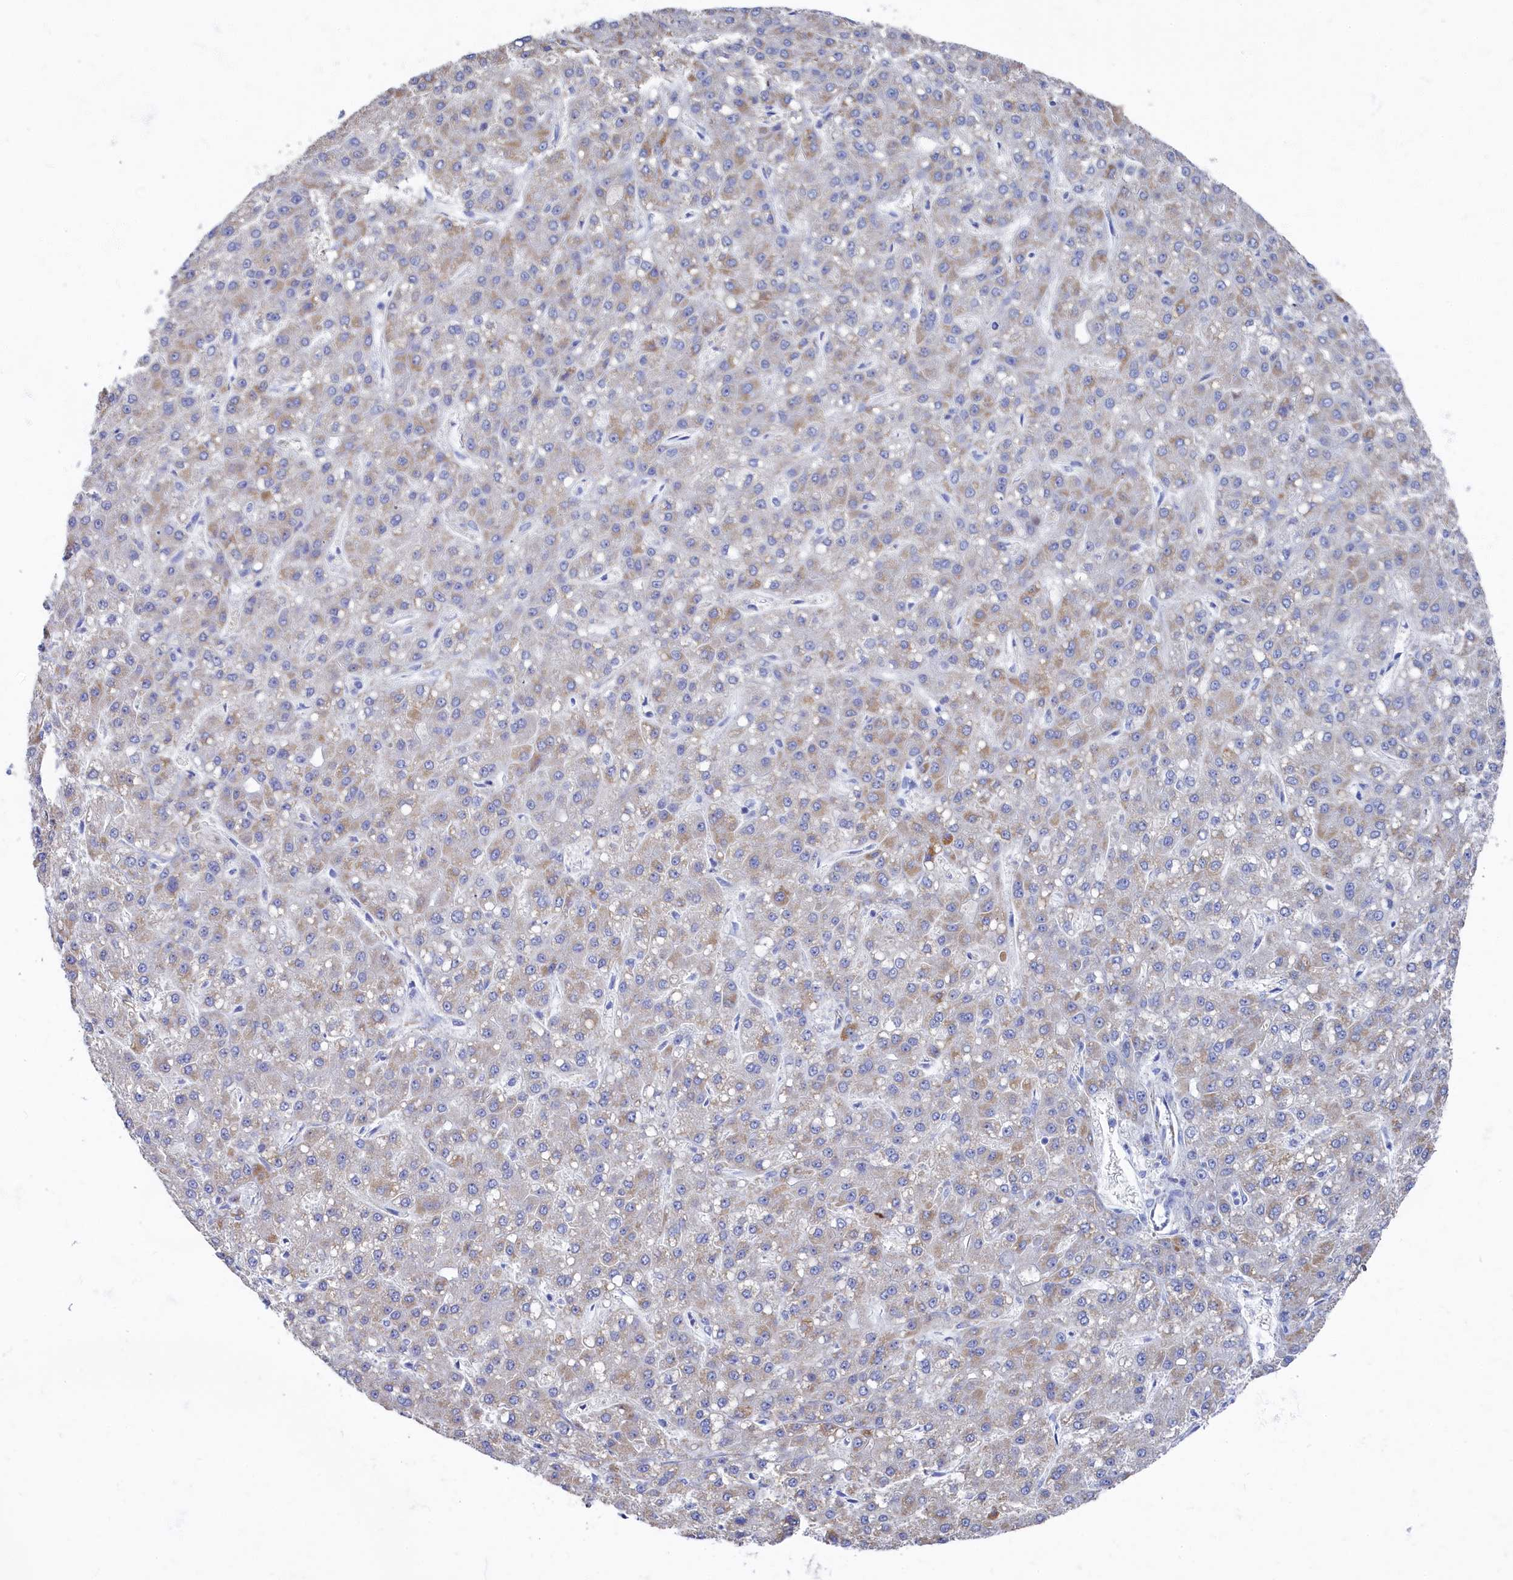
{"staining": {"intensity": "weak", "quantity": "<25%", "location": "cytoplasmic/membranous"}, "tissue": "liver cancer", "cell_type": "Tumor cells", "image_type": "cancer", "snomed": [{"axis": "morphology", "description": "Carcinoma, Hepatocellular, NOS"}, {"axis": "topography", "description": "Liver"}], "caption": "Immunohistochemical staining of human liver cancer reveals no significant positivity in tumor cells.", "gene": "OCIAD2", "patient": {"sex": "male", "age": 67}}